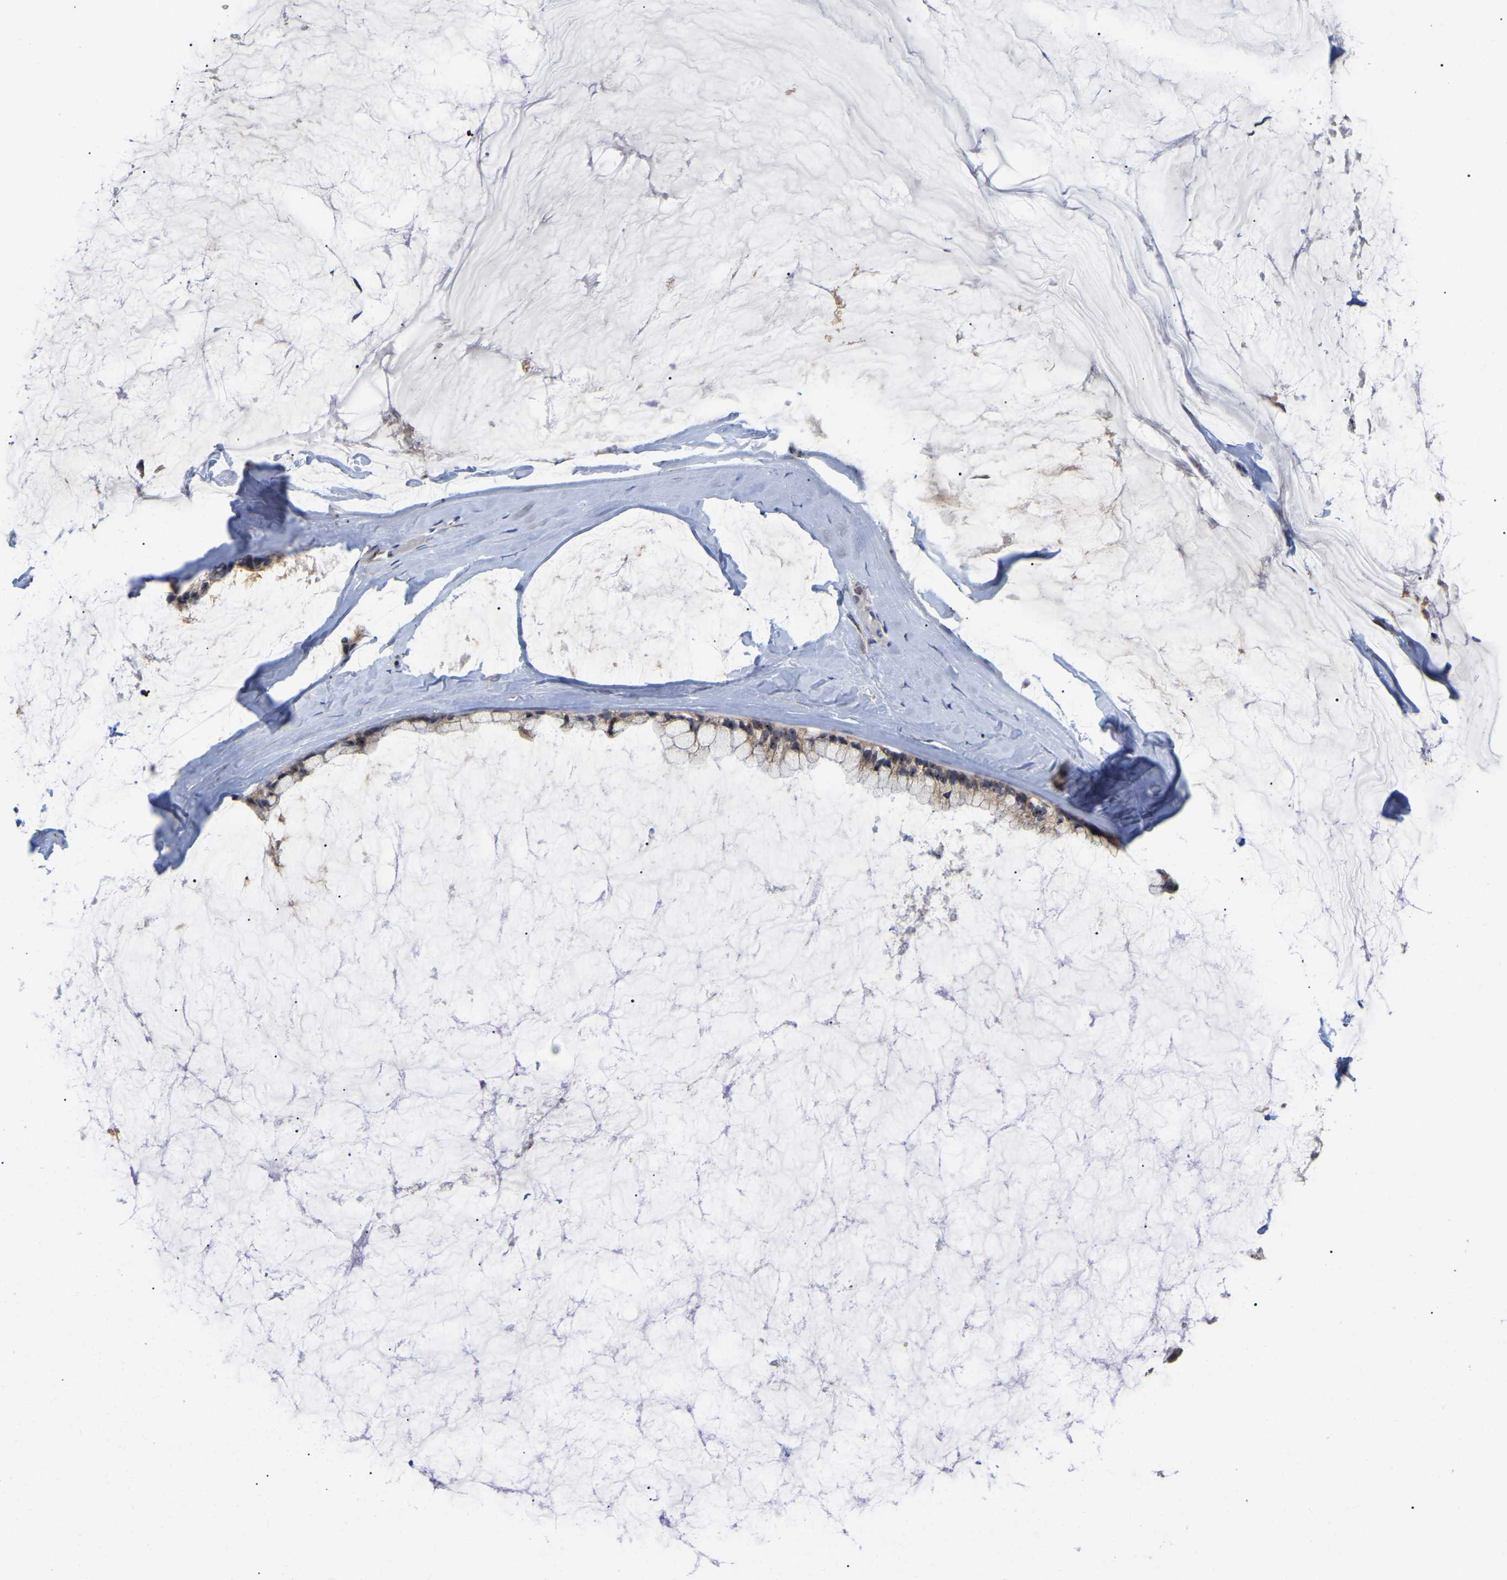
{"staining": {"intensity": "moderate", "quantity": ">75%", "location": "cytoplasmic/membranous"}, "tissue": "ovarian cancer", "cell_type": "Tumor cells", "image_type": "cancer", "snomed": [{"axis": "morphology", "description": "Cystadenocarcinoma, mucinous, NOS"}, {"axis": "topography", "description": "Ovary"}], "caption": "This histopathology image reveals ovarian mucinous cystadenocarcinoma stained with immunohistochemistry to label a protein in brown. The cytoplasmic/membranous of tumor cells show moderate positivity for the protein. Nuclei are counter-stained blue.", "gene": "NOP53", "patient": {"sex": "female", "age": 39}}